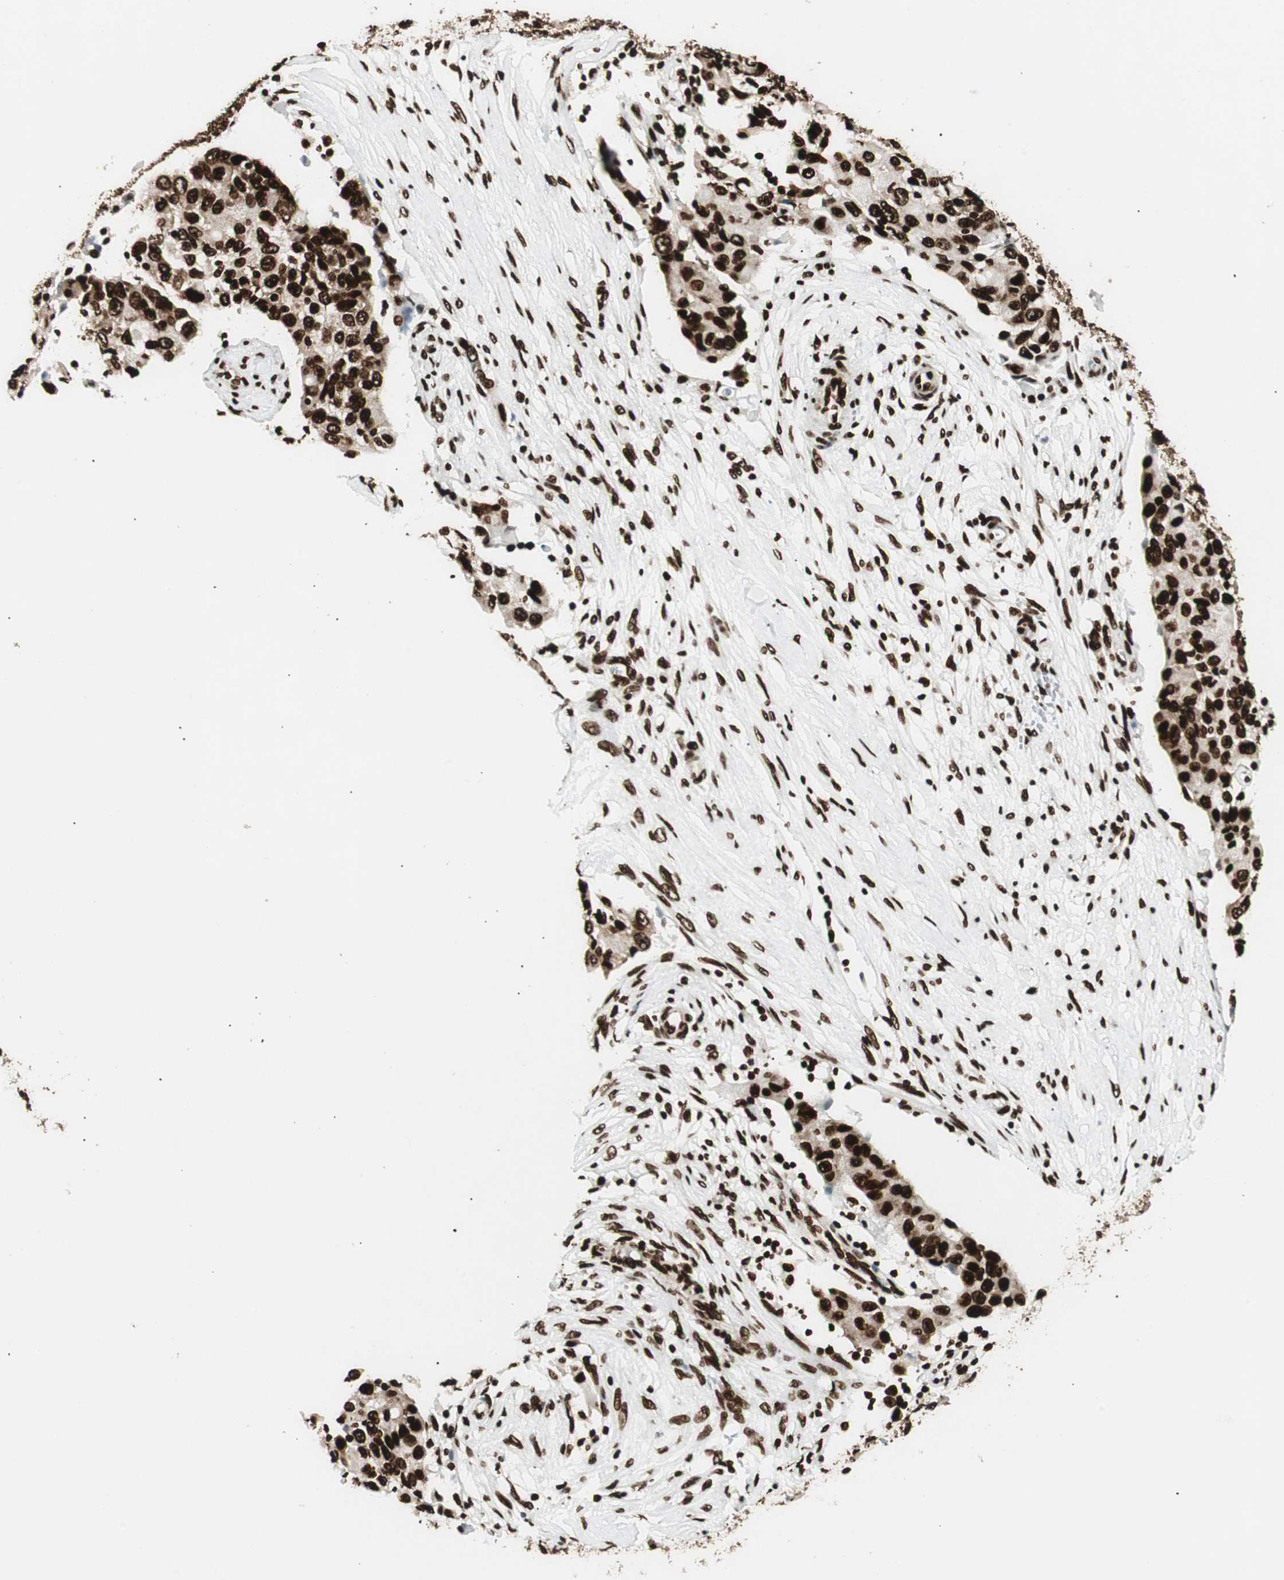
{"staining": {"intensity": "strong", "quantity": ">75%", "location": "nuclear"}, "tissue": "ovarian cancer", "cell_type": "Tumor cells", "image_type": "cancer", "snomed": [{"axis": "morphology", "description": "Carcinoma, endometroid"}, {"axis": "topography", "description": "Ovary"}], "caption": "Strong nuclear positivity is seen in approximately >75% of tumor cells in ovarian endometroid carcinoma.", "gene": "EWSR1", "patient": {"sex": "female", "age": 42}}